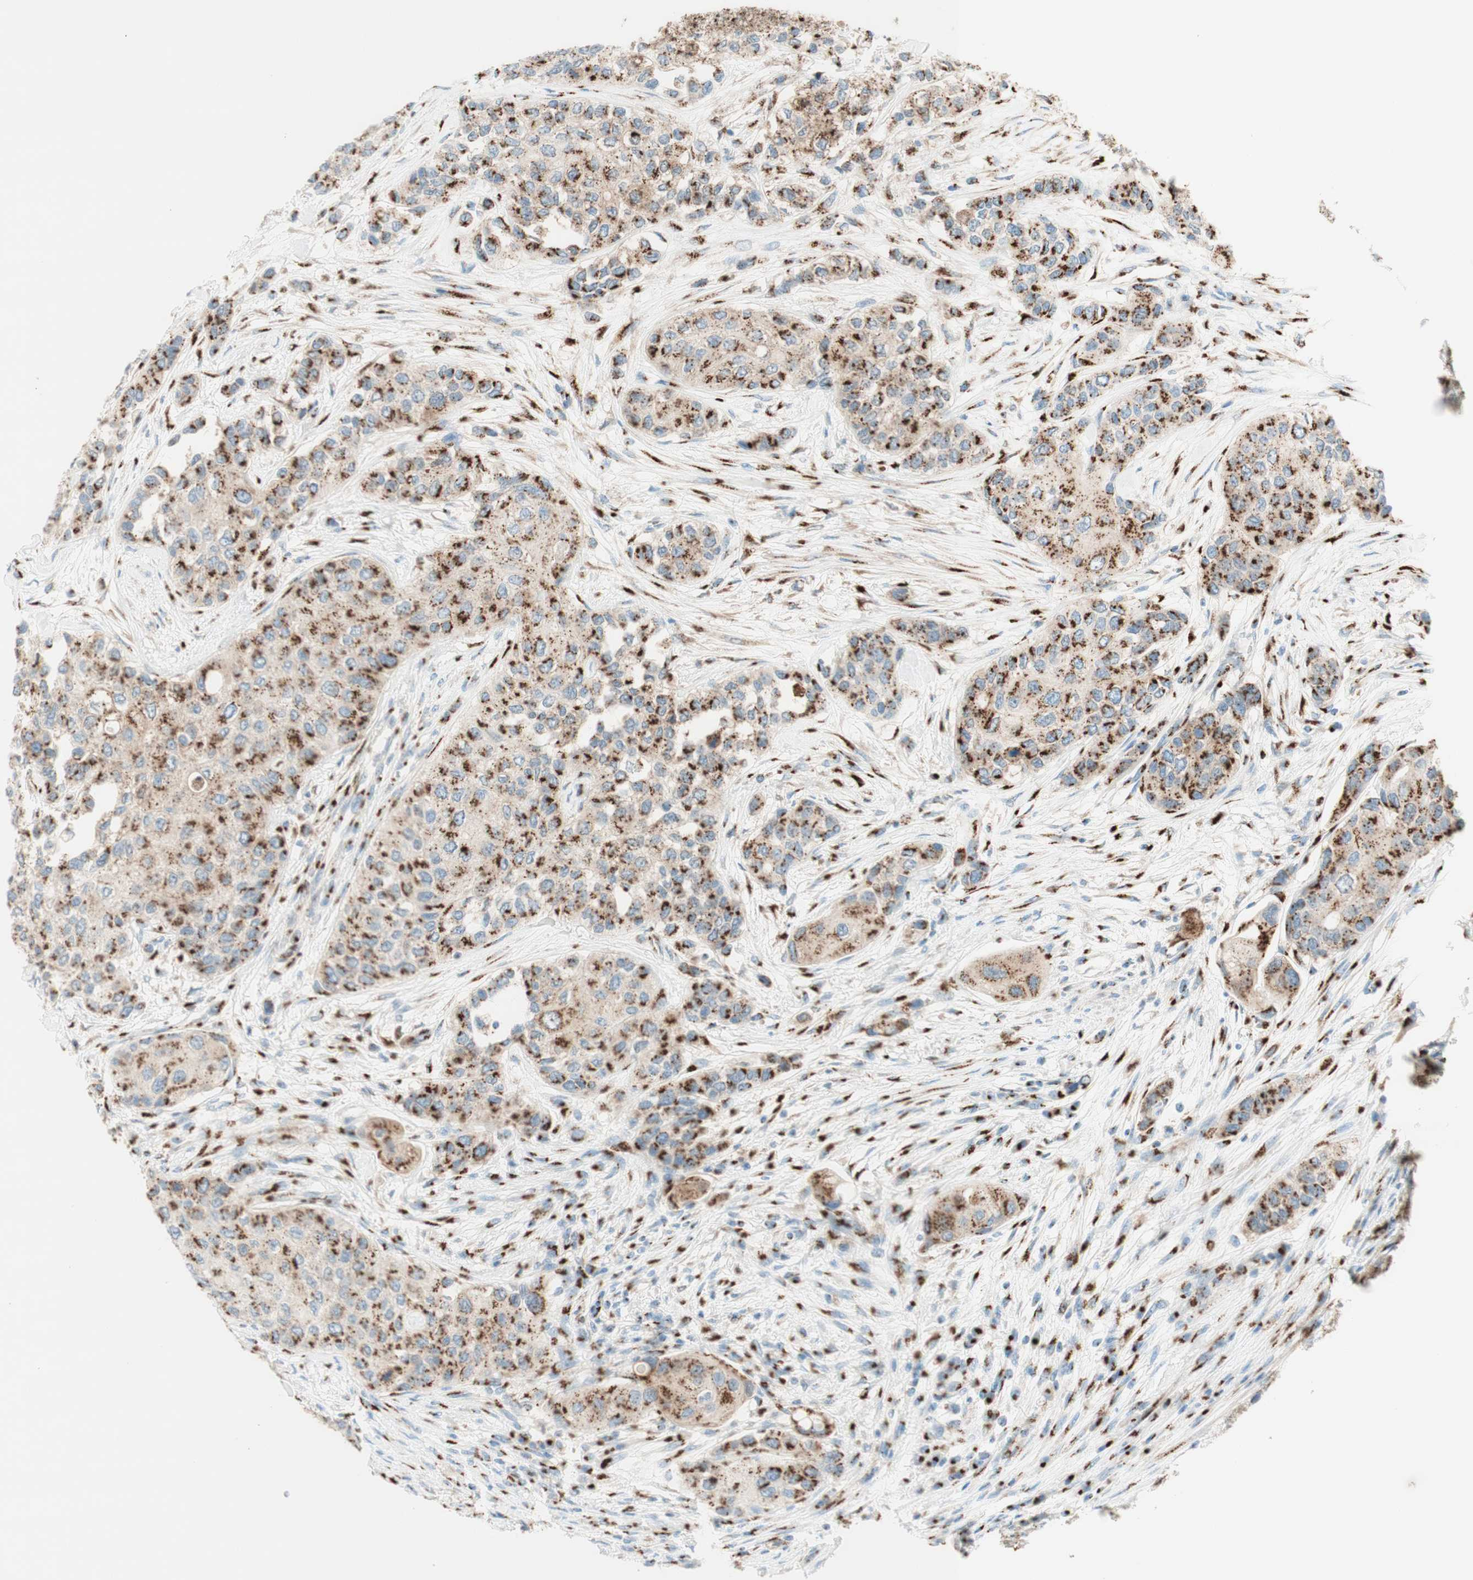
{"staining": {"intensity": "strong", "quantity": ">75%", "location": "cytoplasmic/membranous"}, "tissue": "urothelial cancer", "cell_type": "Tumor cells", "image_type": "cancer", "snomed": [{"axis": "morphology", "description": "Urothelial carcinoma, High grade"}, {"axis": "topography", "description": "Urinary bladder"}], "caption": "IHC image of neoplastic tissue: high-grade urothelial carcinoma stained using immunohistochemistry (IHC) exhibits high levels of strong protein expression localized specifically in the cytoplasmic/membranous of tumor cells, appearing as a cytoplasmic/membranous brown color.", "gene": "GOLGB1", "patient": {"sex": "female", "age": 56}}